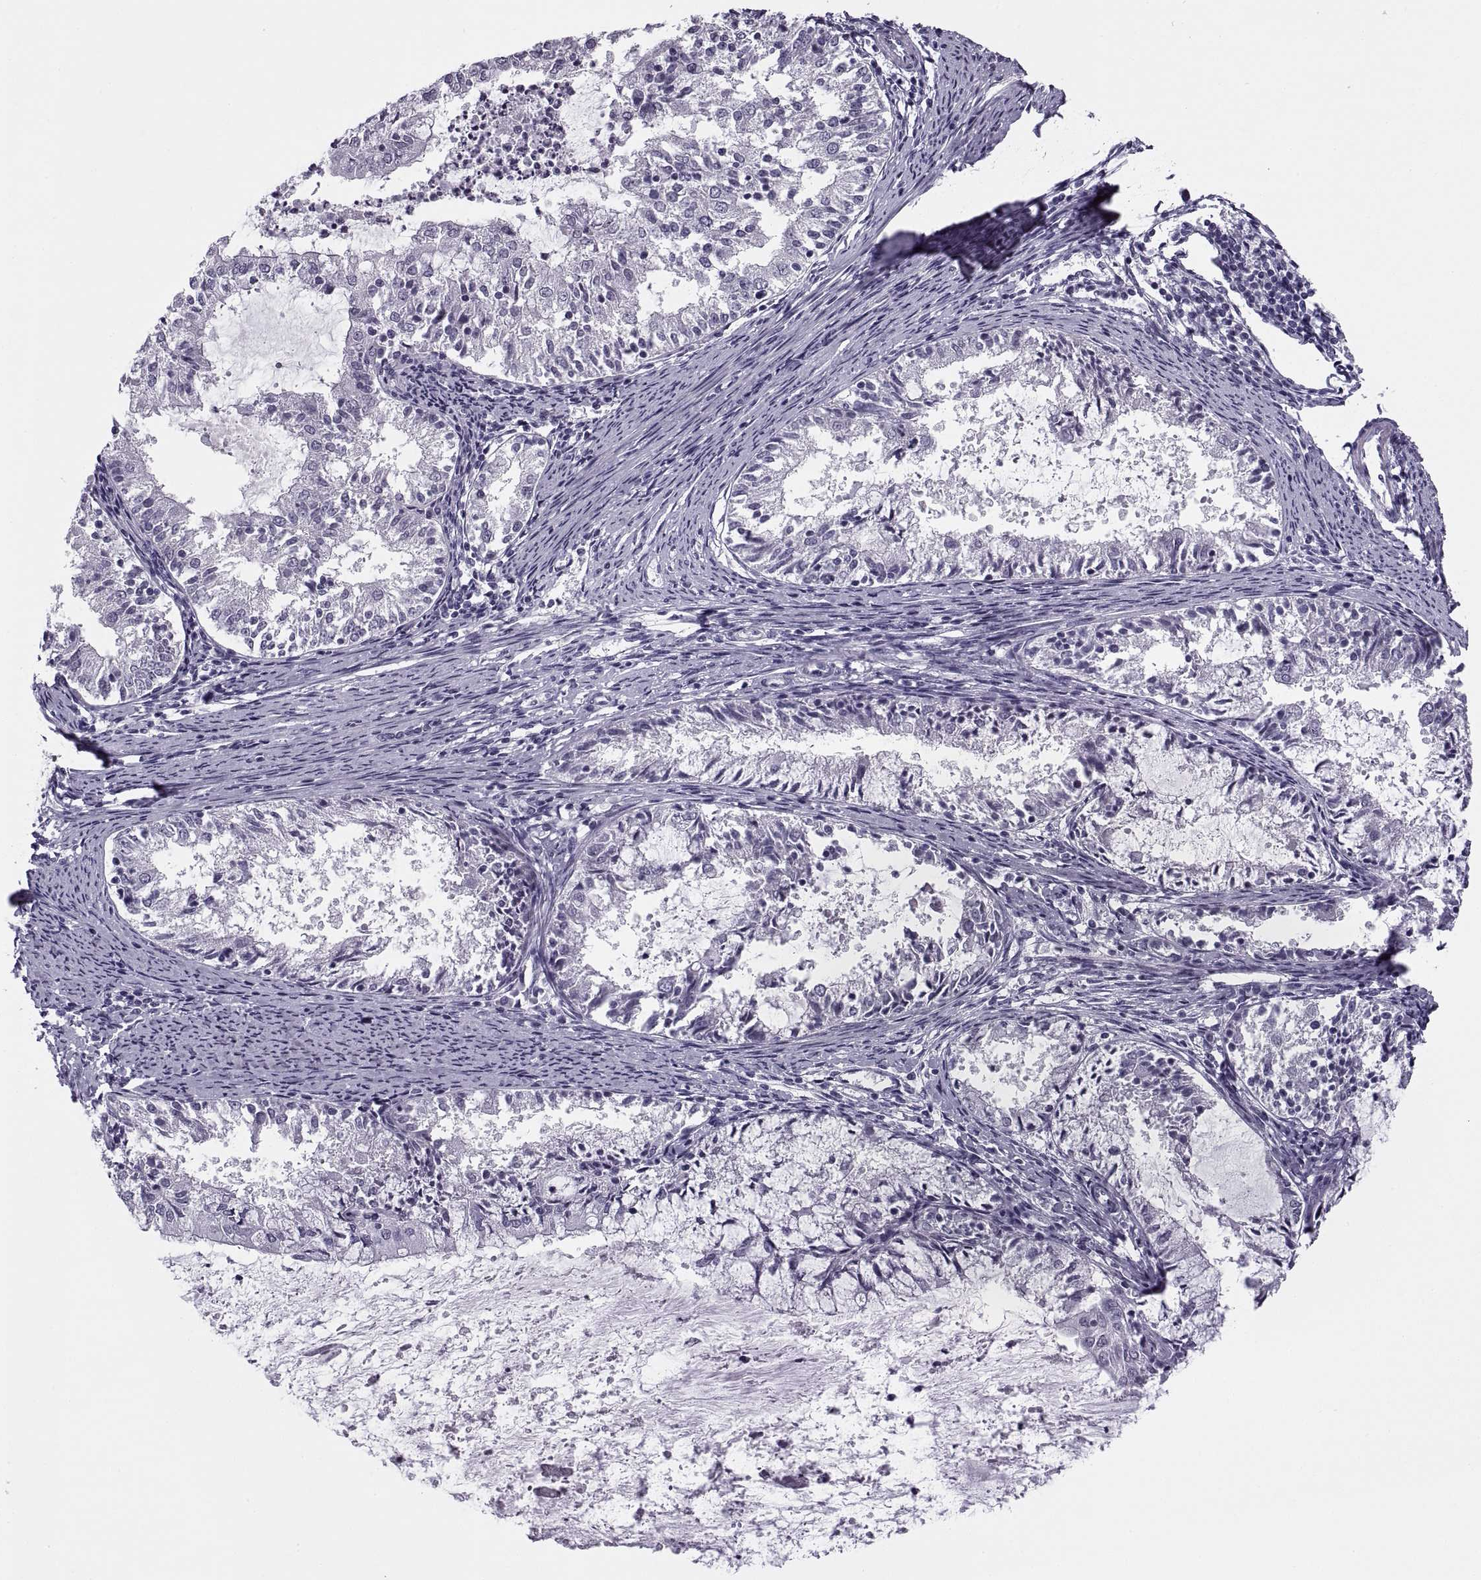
{"staining": {"intensity": "negative", "quantity": "none", "location": "none"}, "tissue": "endometrial cancer", "cell_type": "Tumor cells", "image_type": "cancer", "snomed": [{"axis": "morphology", "description": "Adenocarcinoma, NOS"}, {"axis": "topography", "description": "Endometrium"}], "caption": "Adenocarcinoma (endometrial) stained for a protein using immunohistochemistry shows no staining tumor cells.", "gene": "TBC1D3G", "patient": {"sex": "female", "age": 57}}